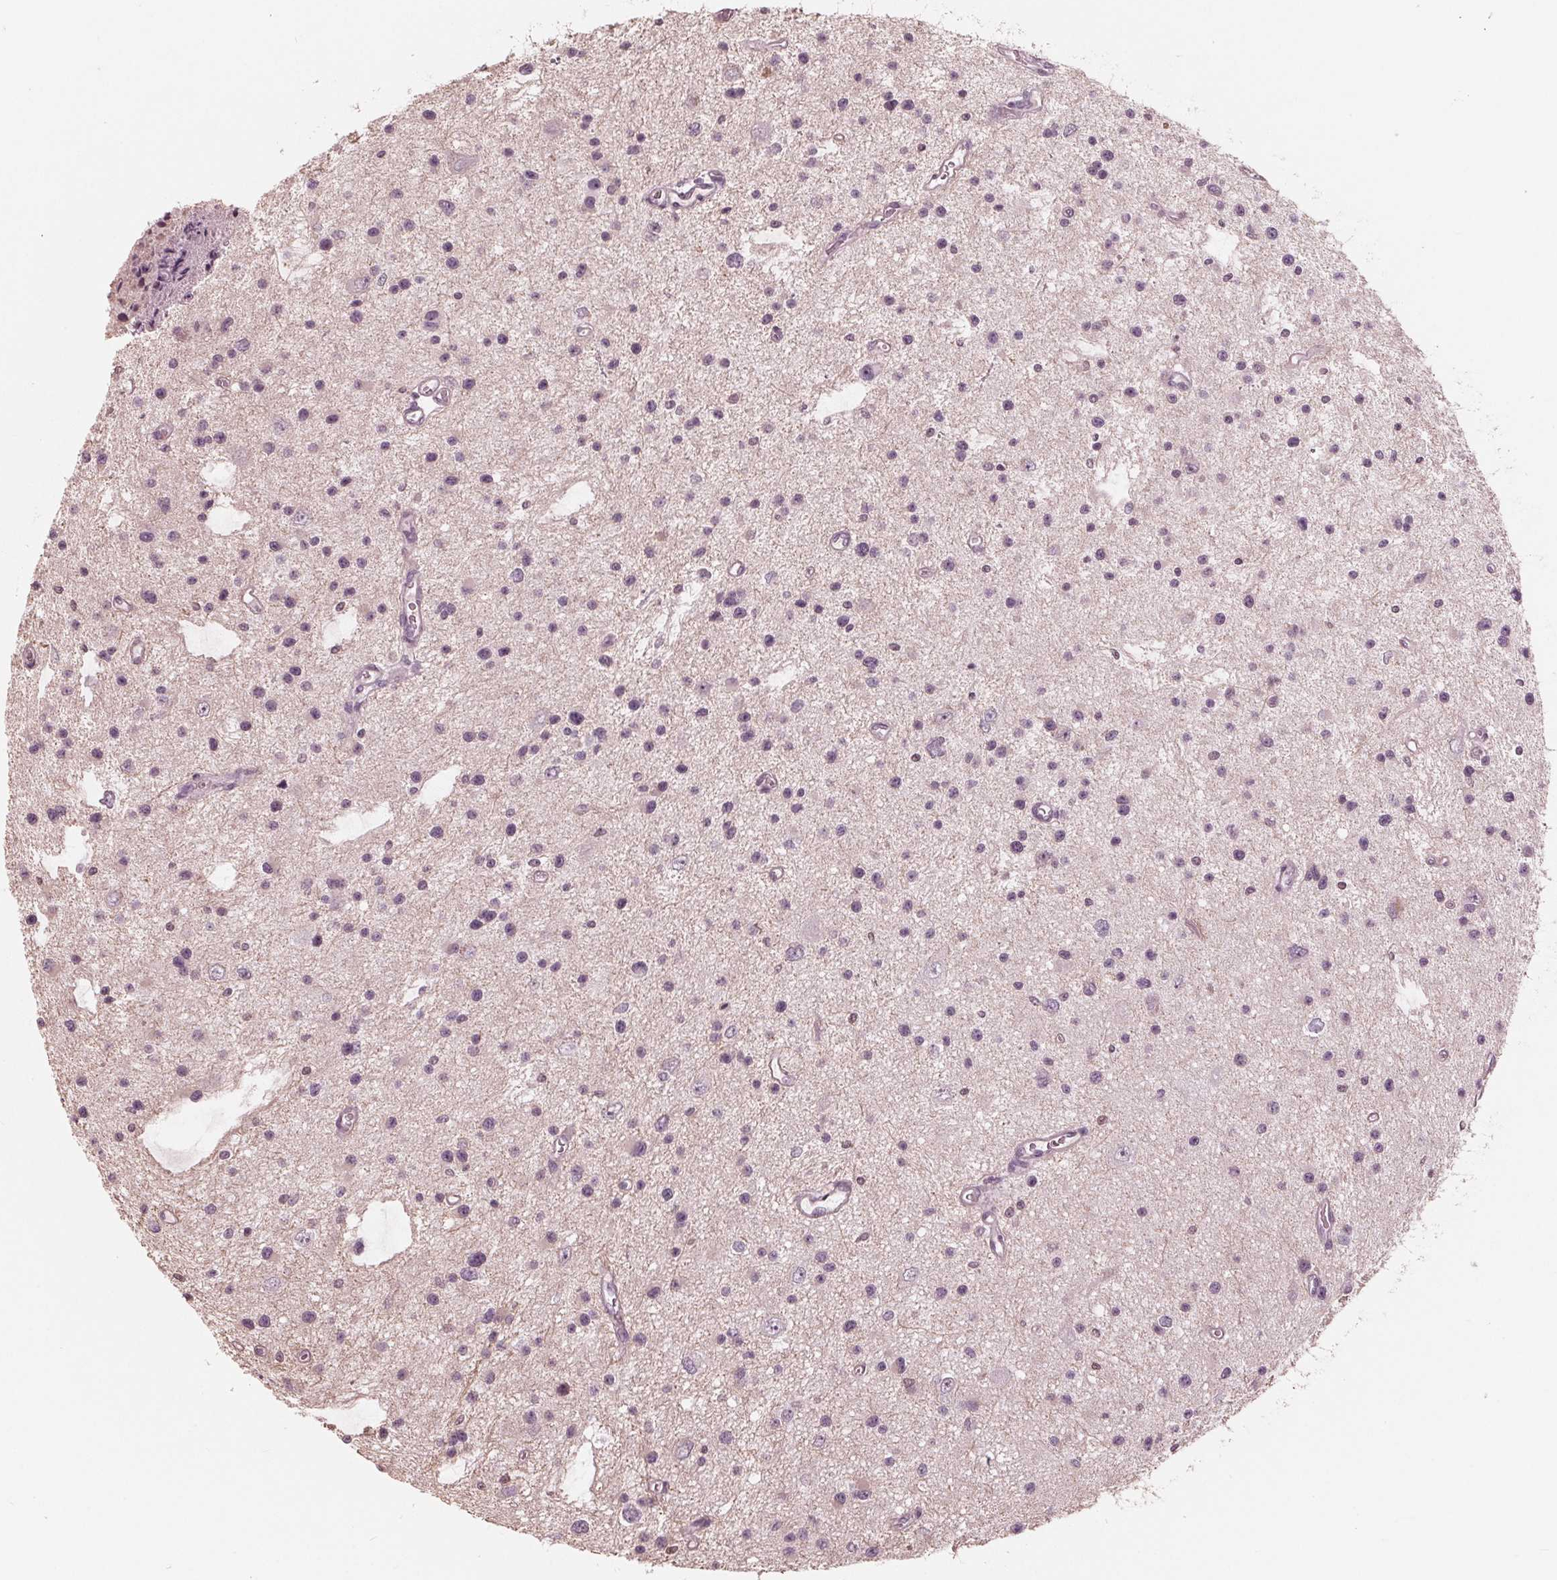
{"staining": {"intensity": "negative", "quantity": "none", "location": "none"}, "tissue": "glioma", "cell_type": "Tumor cells", "image_type": "cancer", "snomed": [{"axis": "morphology", "description": "Glioma, malignant, Low grade"}, {"axis": "topography", "description": "Brain"}], "caption": "IHC histopathology image of neoplastic tissue: human low-grade glioma (malignant) stained with DAB (3,3'-diaminobenzidine) displays no significant protein positivity in tumor cells.", "gene": "ING3", "patient": {"sex": "male", "age": 43}}